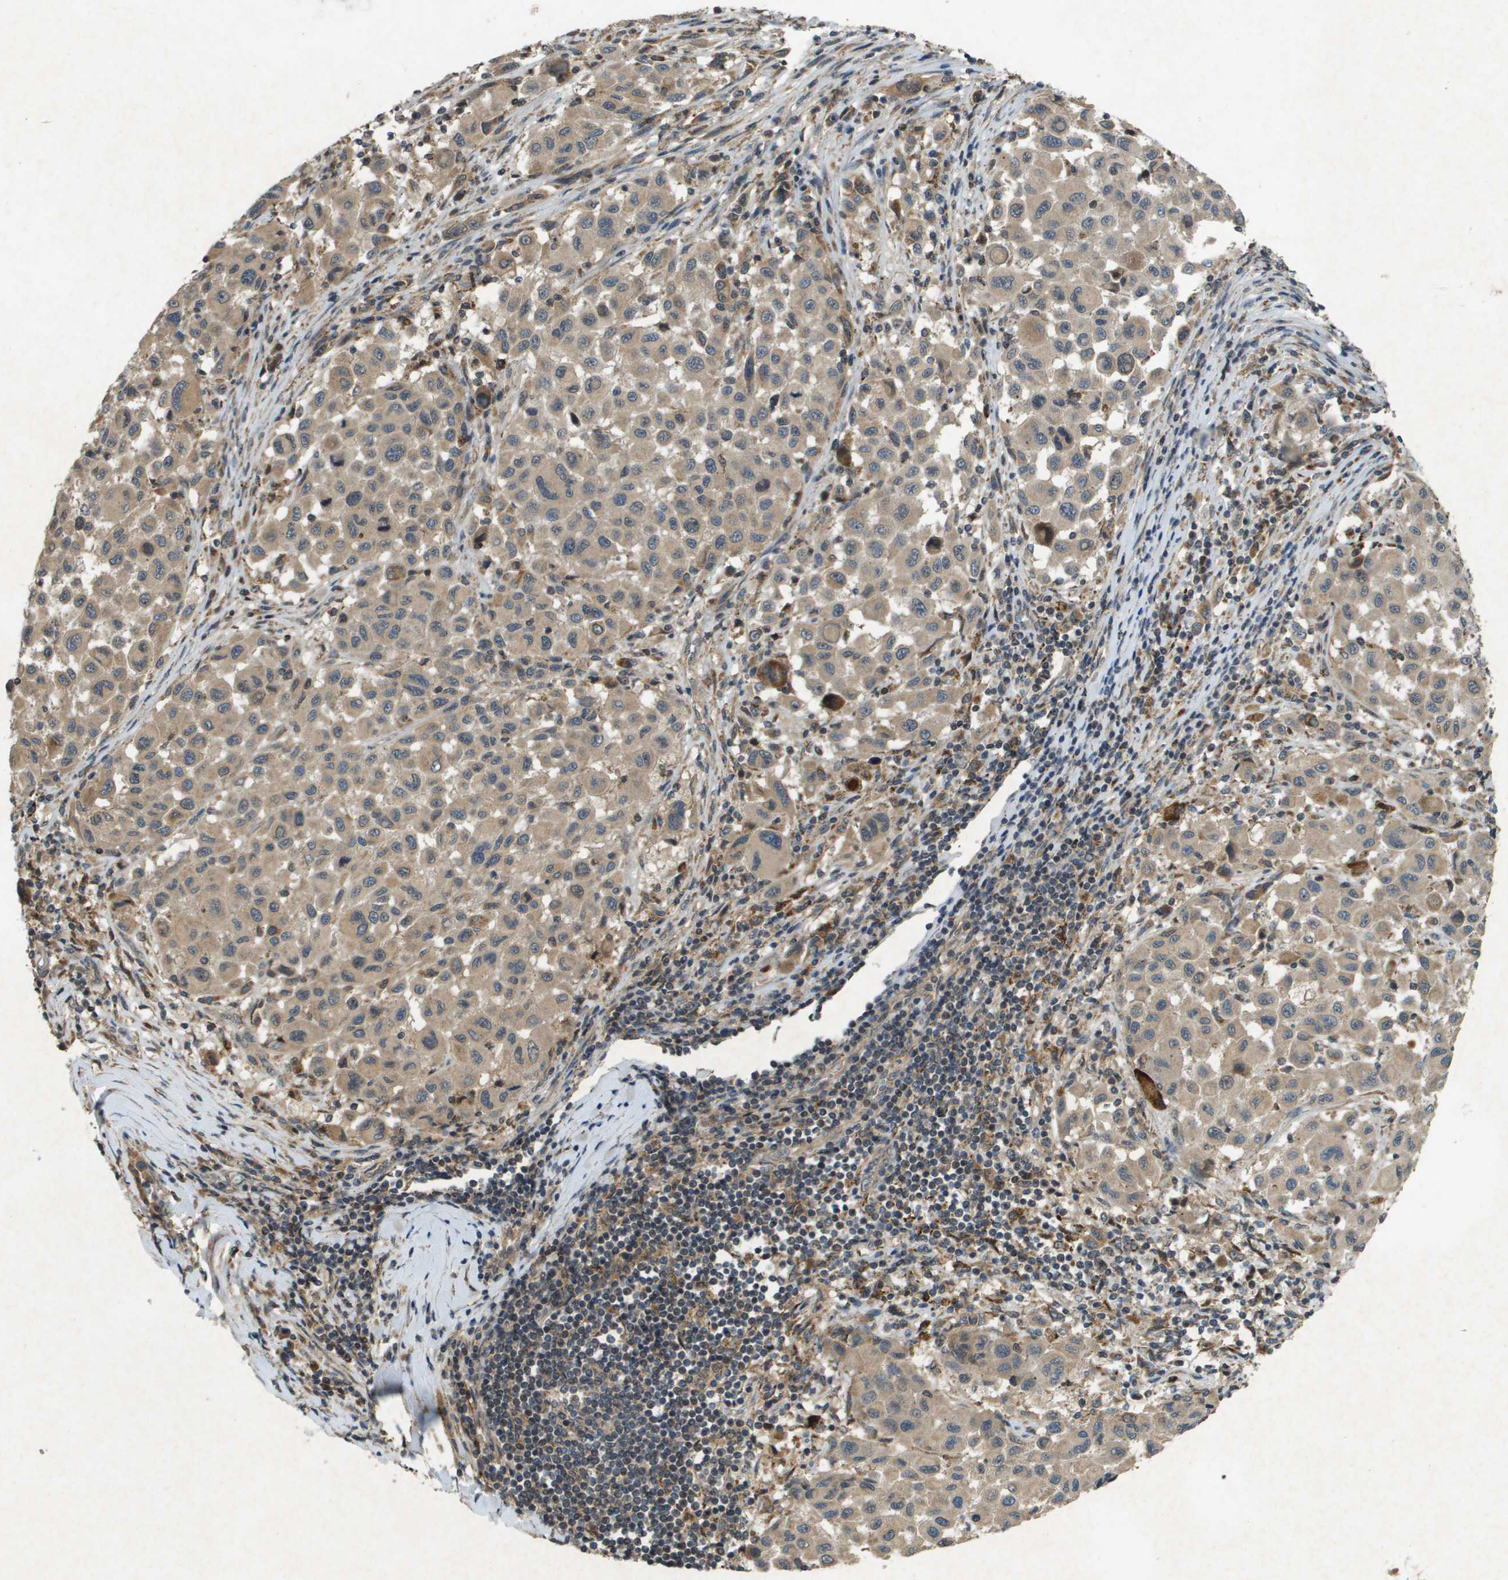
{"staining": {"intensity": "weak", "quantity": "25%-75%", "location": "cytoplasmic/membranous"}, "tissue": "melanoma", "cell_type": "Tumor cells", "image_type": "cancer", "snomed": [{"axis": "morphology", "description": "Malignant melanoma, Metastatic site"}, {"axis": "topography", "description": "Lymph node"}], "caption": "Weak cytoplasmic/membranous expression for a protein is present in about 25%-75% of tumor cells of malignant melanoma (metastatic site) using immunohistochemistry.", "gene": "CDKN2C", "patient": {"sex": "male", "age": 61}}